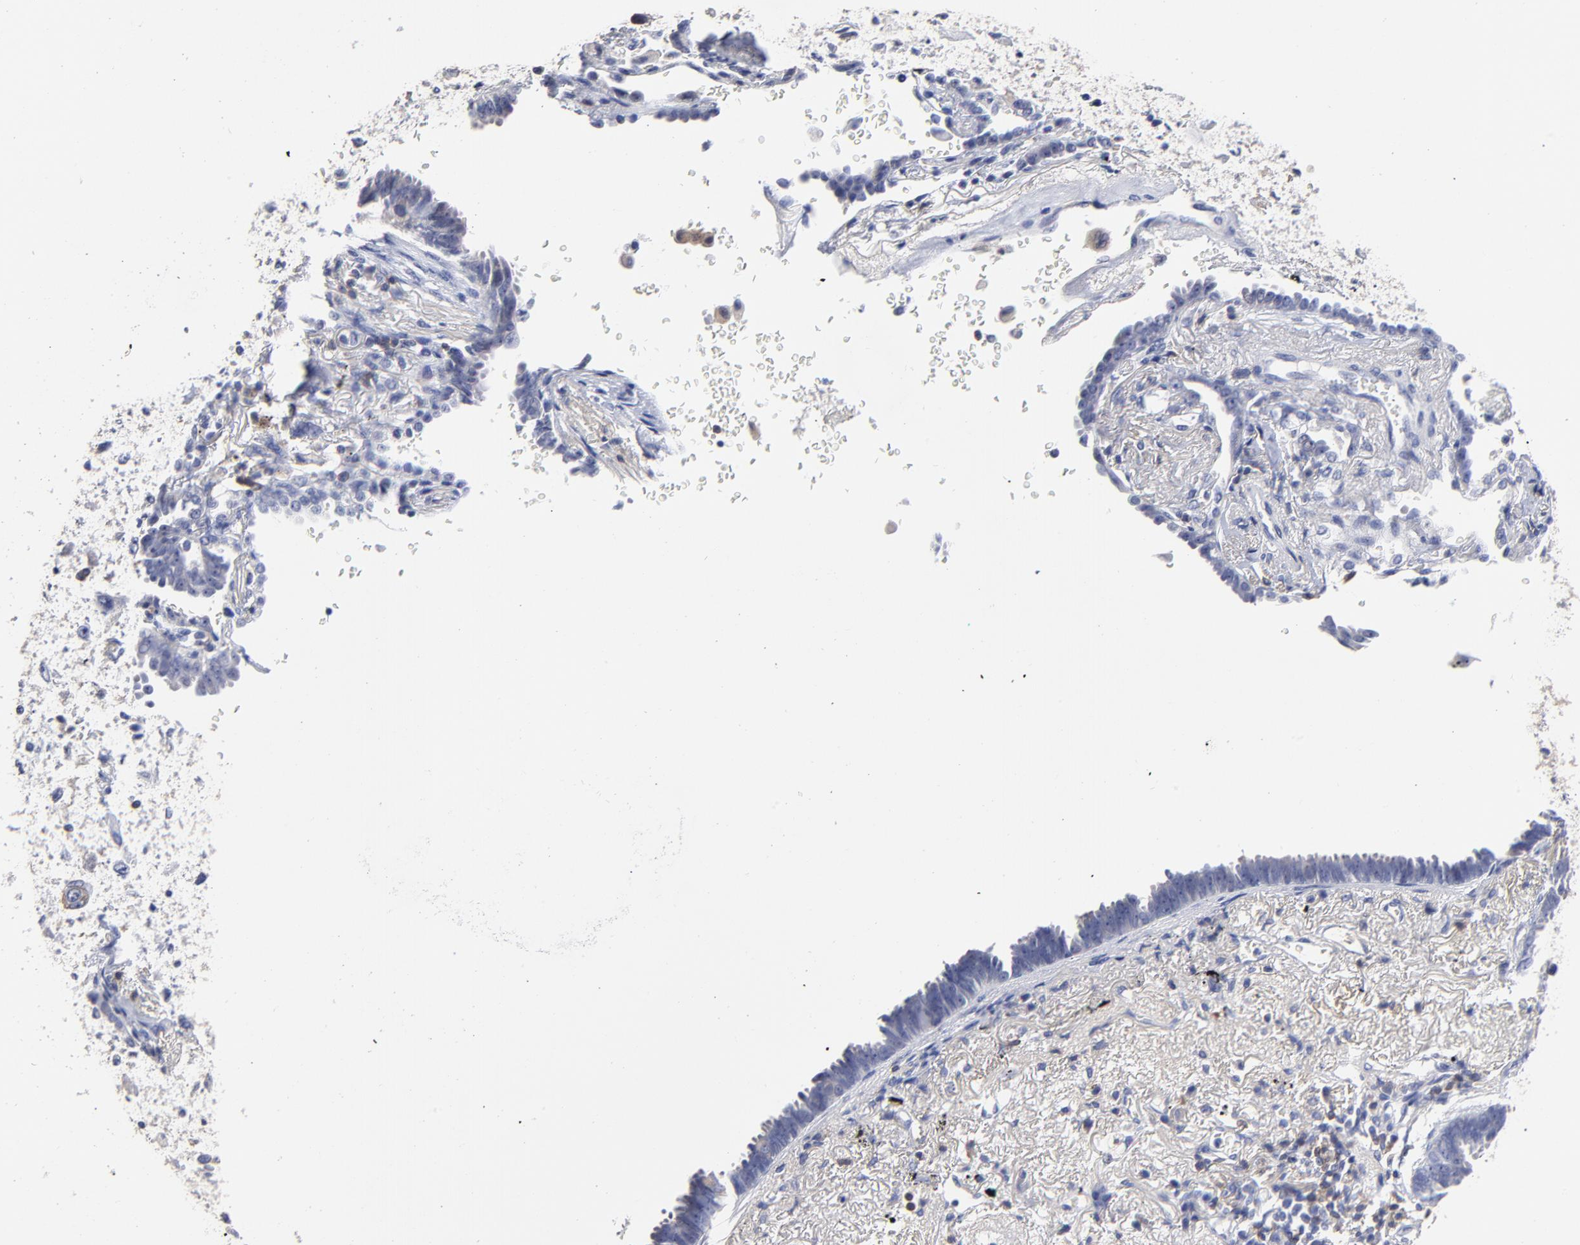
{"staining": {"intensity": "negative", "quantity": "none", "location": "none"}, "tissue": "lung cancer", "cell_type": "Tumor cells", "image_type": "cancer", "snomed": [{"axis": "morphology", "description": "Adenocarcinoma, NOS"}, {"axis": "topography", "description": "Lung"}], "caption": "A high-resolution image shows IHC staining of lung cancer (adenocarcinoma), which shows no significant positivity in tumor cells.", "gene": "TRAT1", "patient": {"sex": "female", "age": 64}}